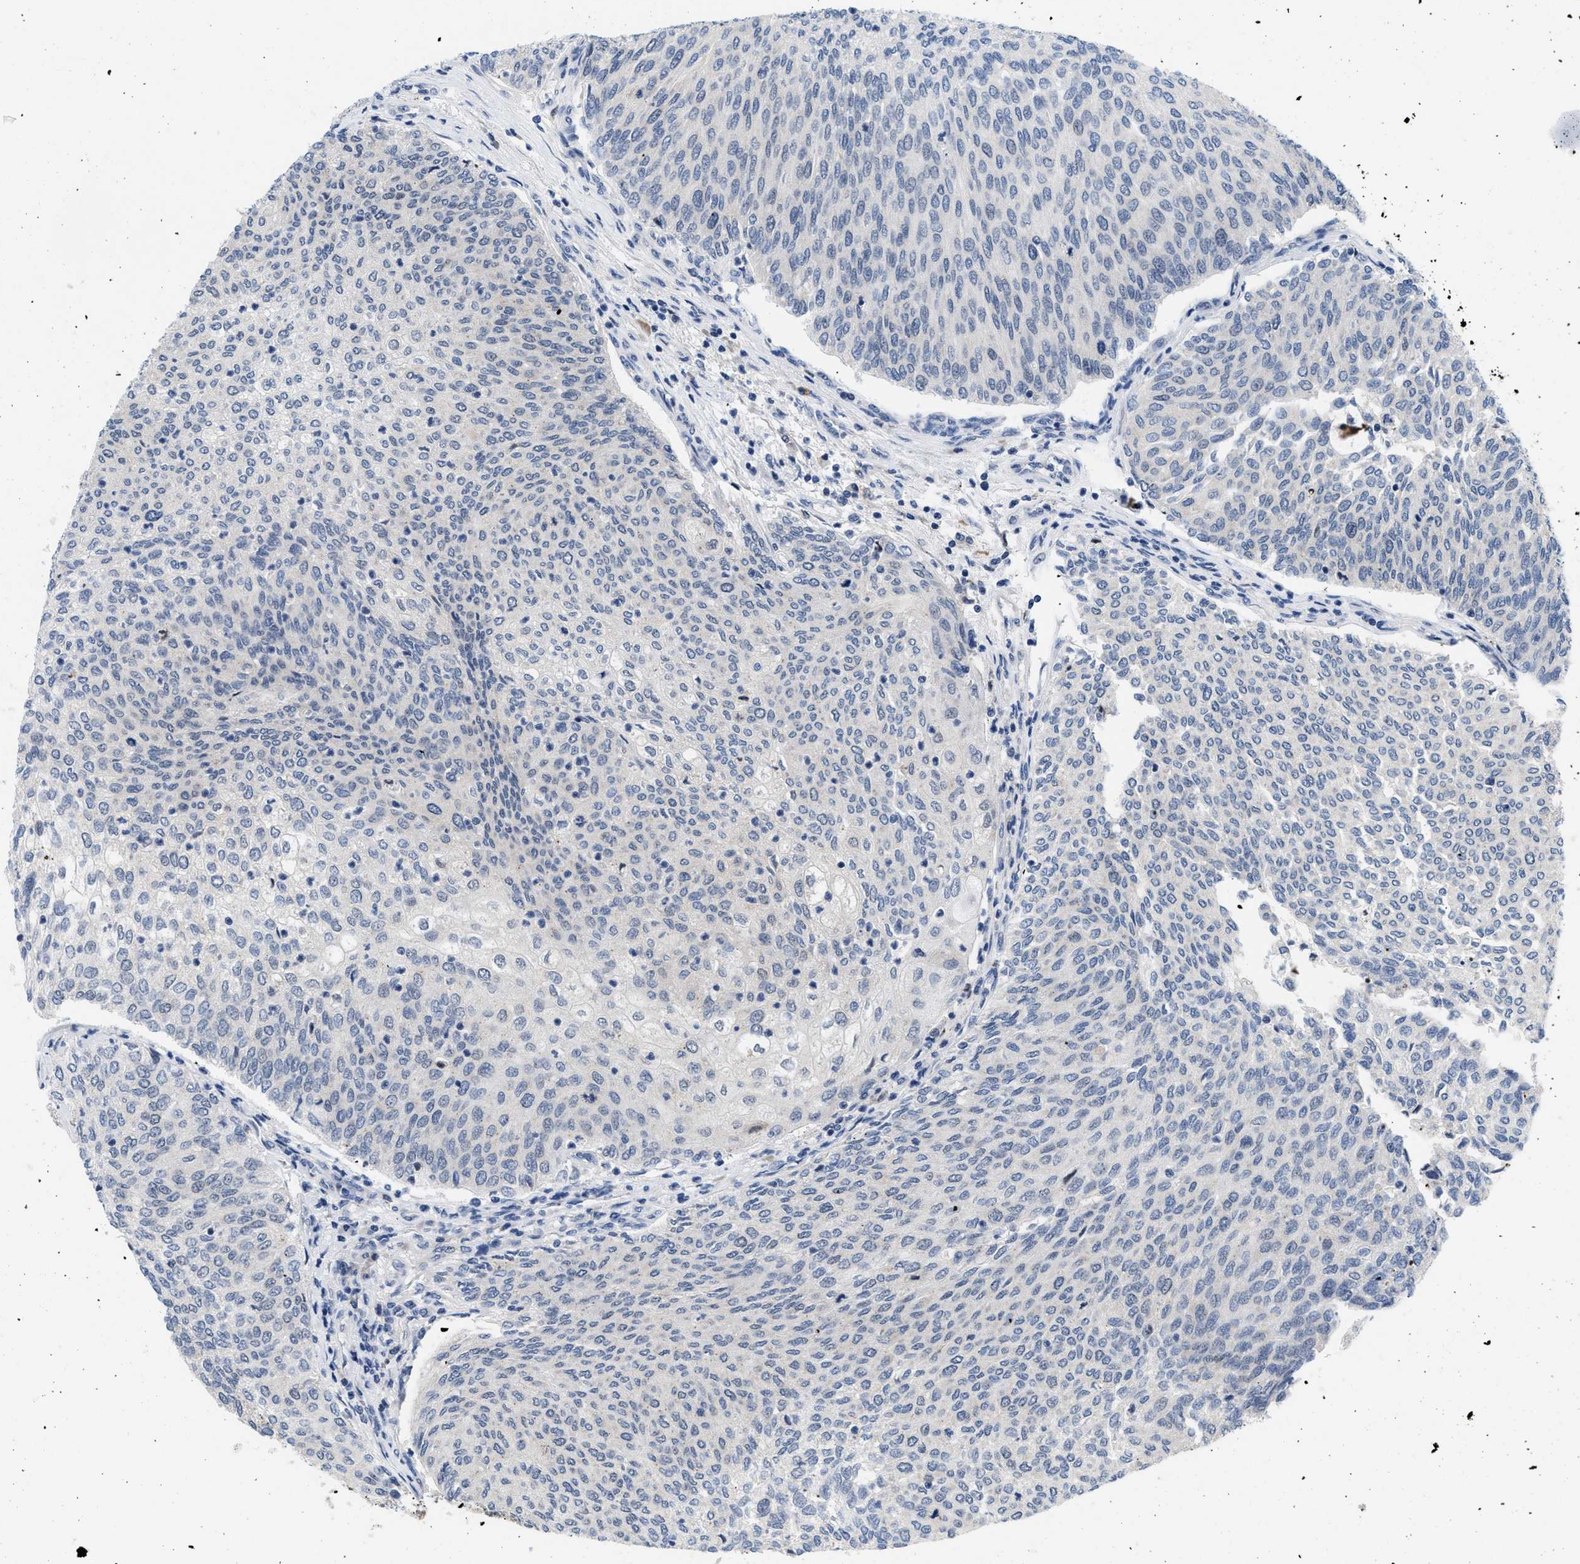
{"staining": {"intensity": "negative", "quantity": "none", "location": "none"}, "tissue": "urothelial cancer", "cell_type": "Tumor cells", "image_type": "cancer", "snomed": [{"axis": "morphology", "description": "Urothelial carcinoma, Low grade"}, {"axis": "topography", "description": "Urinary bladder"}], "caption": "Immunohistochemistry (IHC) micrograph of neoplastic tissue: urothelial cancer stained with DAB (3,3'-diaminobenzidine) exhibits no significant protein expression in tumor cells.", "gene": "PITHD1", "patient": {"sex": "female", "age": 79}}